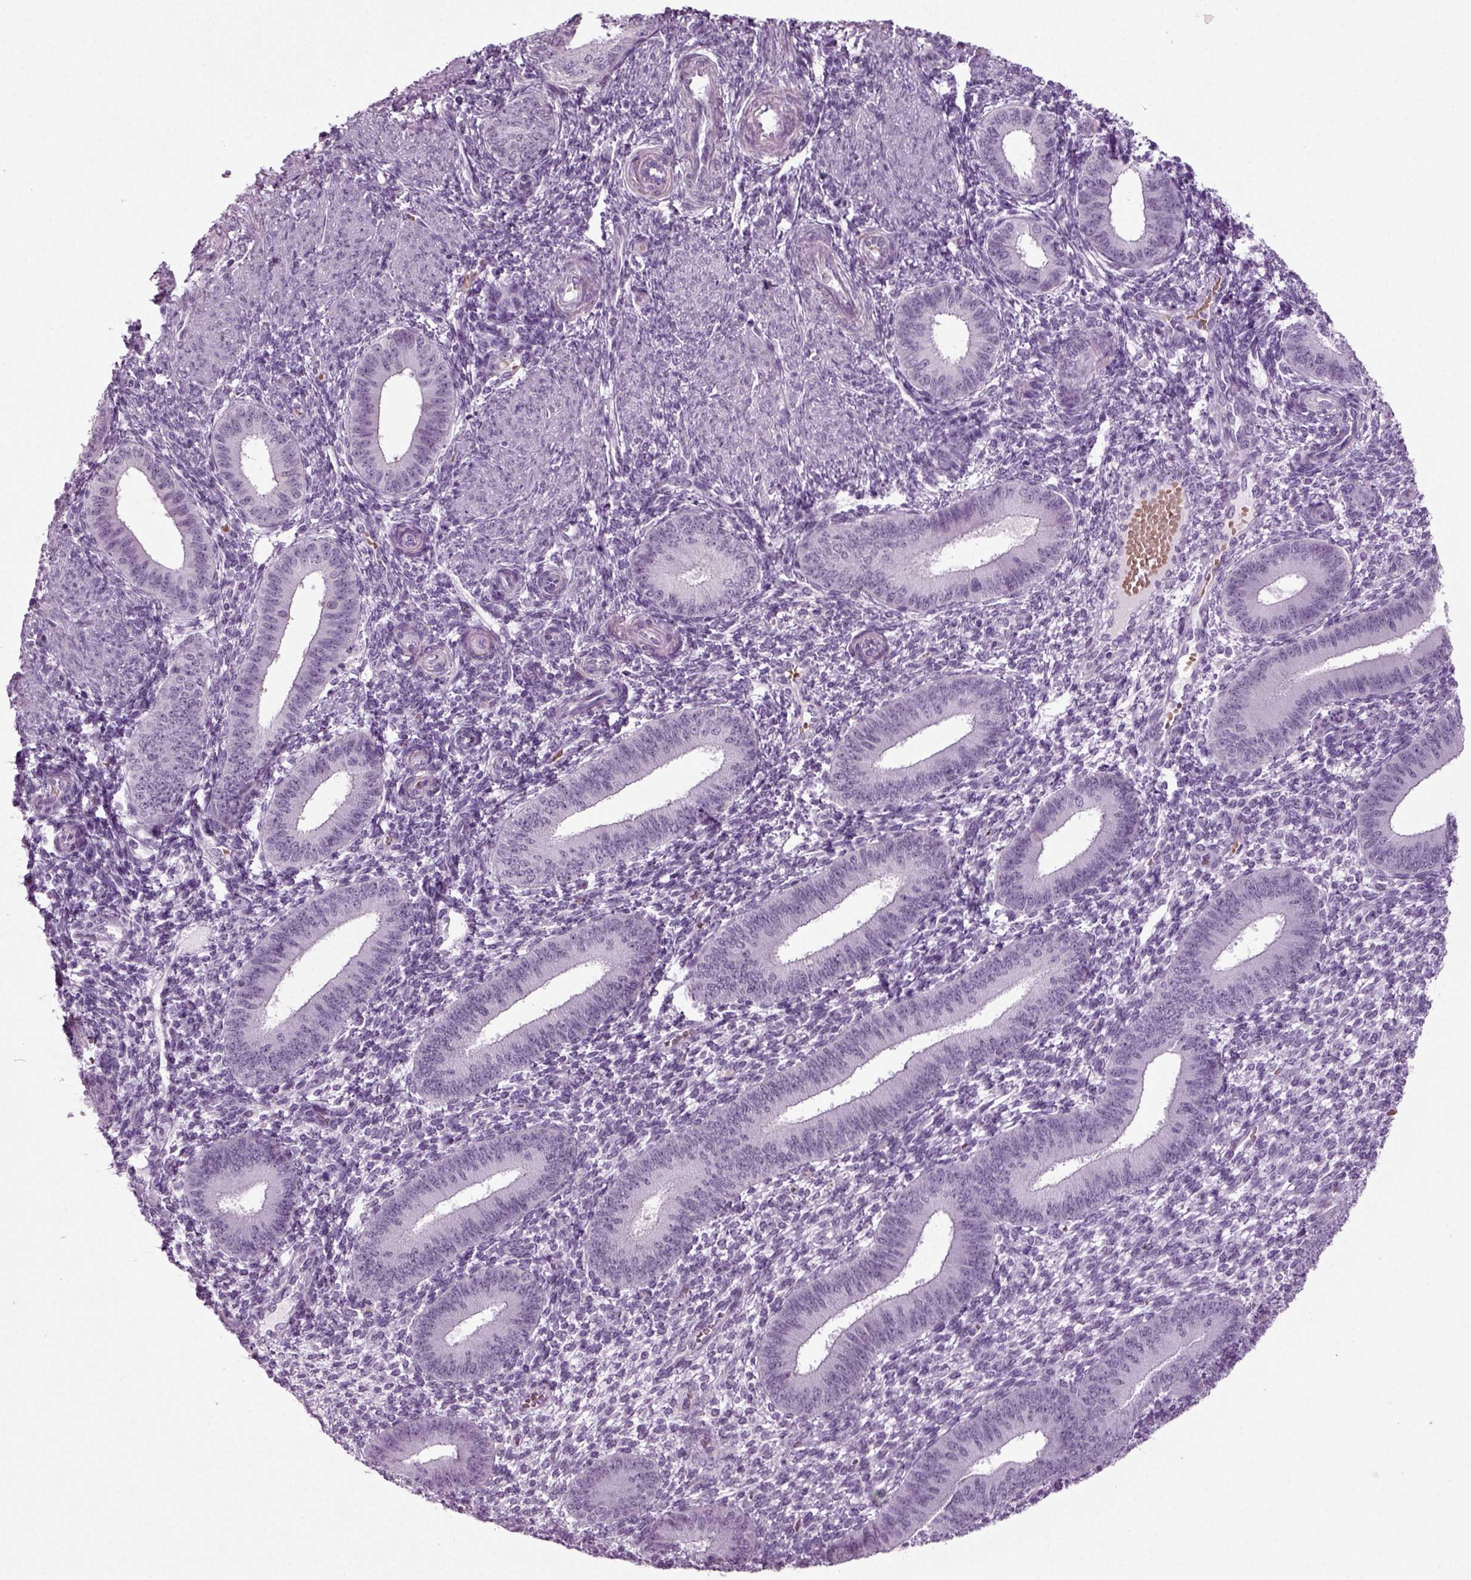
{"staining": {"intensity": "negative", "quantity": "none", "location": "none"}, "tissue": "endometrium", "cell_type": "Cells in endometrial stroma", "image_type": "normal", "snomed": [{"axis": "morphology", "description": "Normal tissue, NOS"}, {"axis": "topography", "description": "Endometrium"}], "caption": "Cells in endometrial stroma show no significant staining in unremarkable endometrium. The staining was performed using DAB to visualize the protein expression in brown, while the nuclei were stained in blue with hematoxylin (Magnification: 20x).", "gene": "ZC2HC1C", "patient": {"sex": "female", "age": 39}}